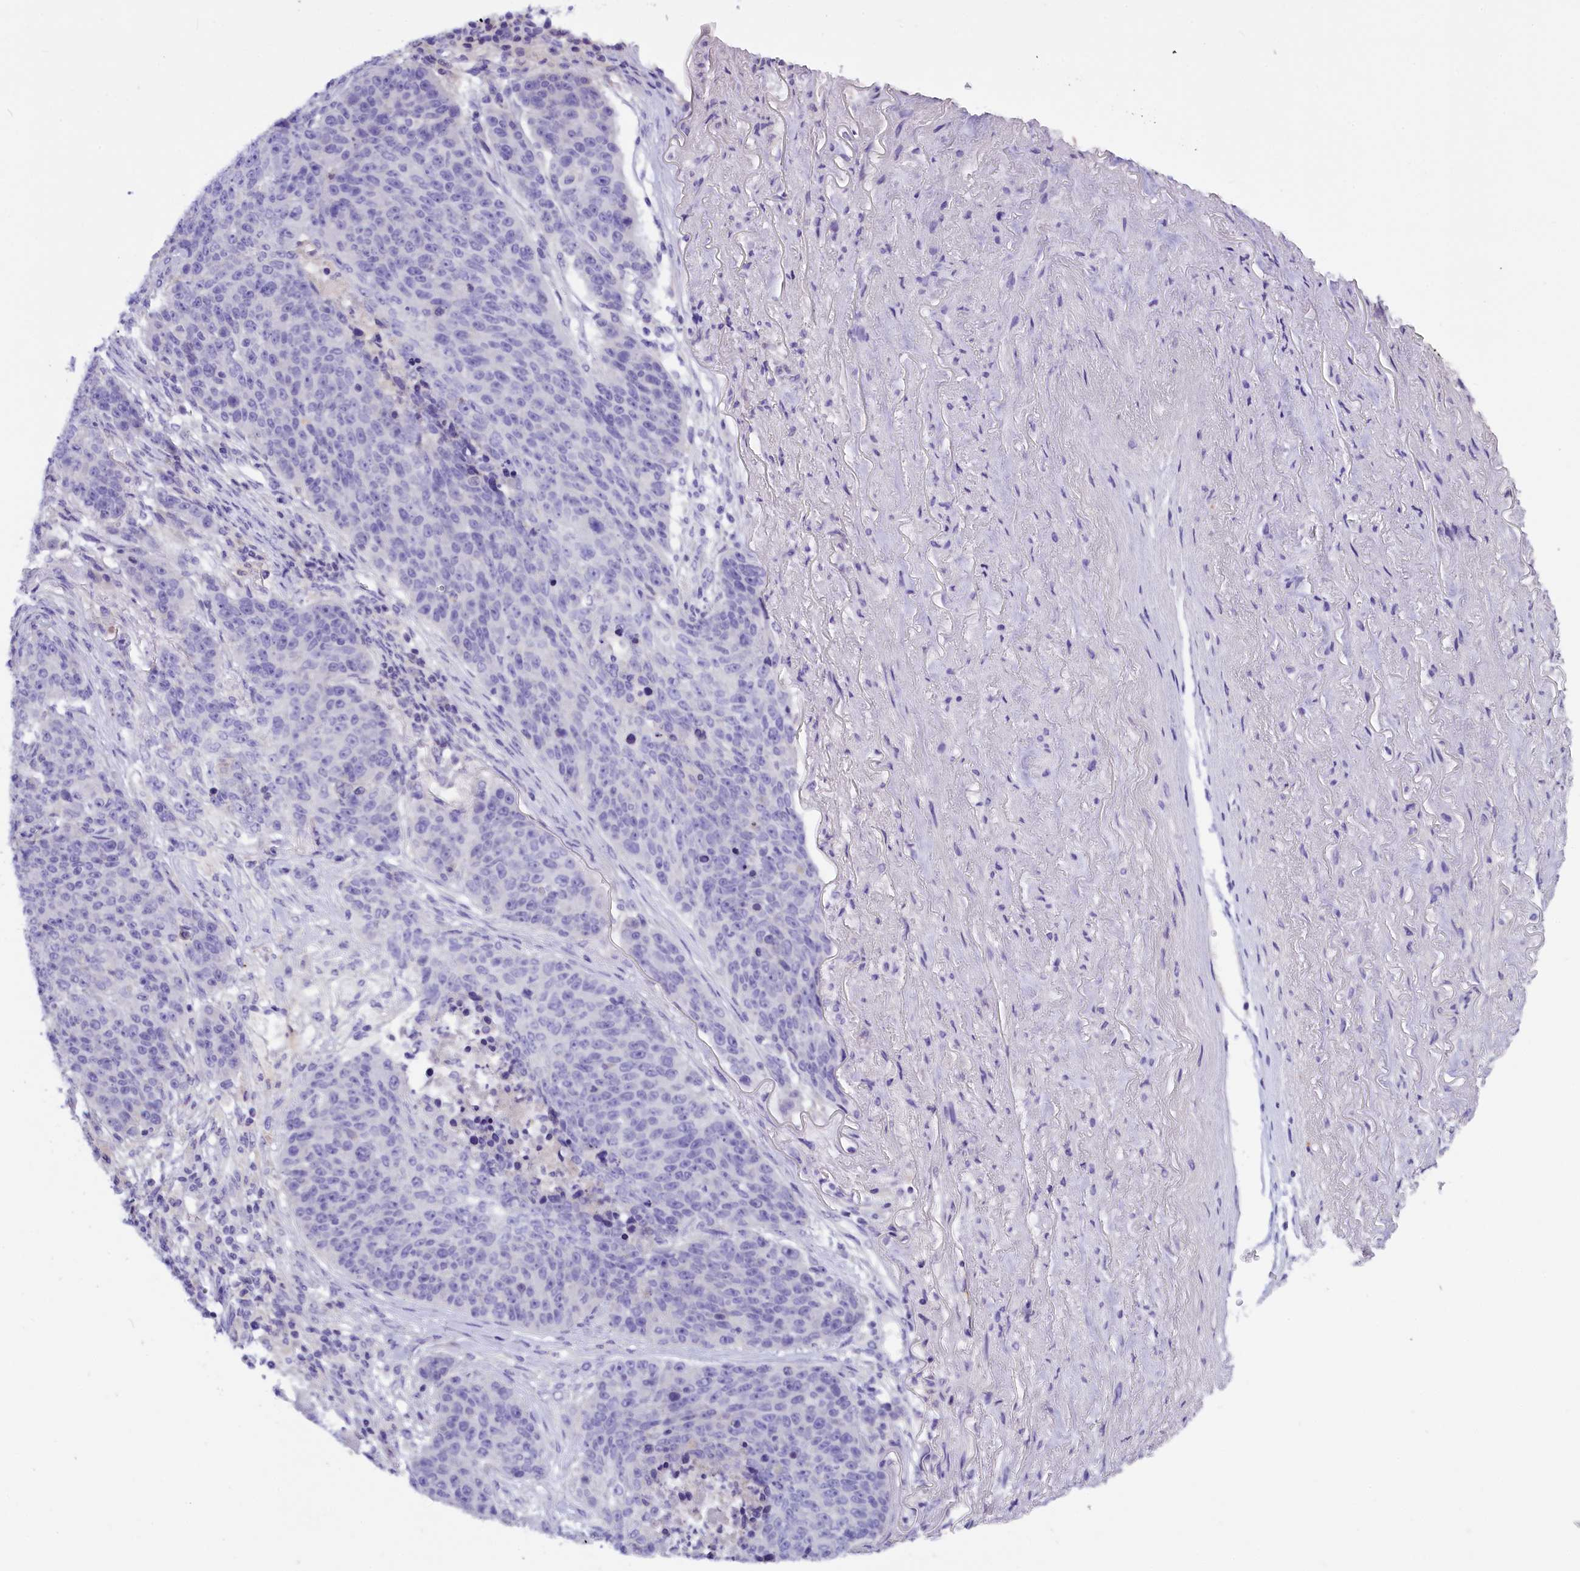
{"staining": {"intensity": "negative", "quantity": "none", "location": "none"}, "tissue": "lung cancer", "cell_type": "Tumor cells", "image_type": "cancer", "snomed": [{"axis": "morphology", "description": "Normal tissue, NOS"}, {"axis": "morphology", "description": "Squamous cell carcinoma, NOS"}, {"axis": "topography", "description": "Lymph node"}, {"axis": "topography", "description": "Lung"}], "caption": "This histopathology image is of squamous cell carcinoma (lung) stained with immunohistochemistry to label a protein in brown with the nuclei are counter-stained blue. There is no expression in tumor cells. Nuclei are stained in blue.", "gene": "RTTN", "patient": {"sex": "male", "age": 66}}